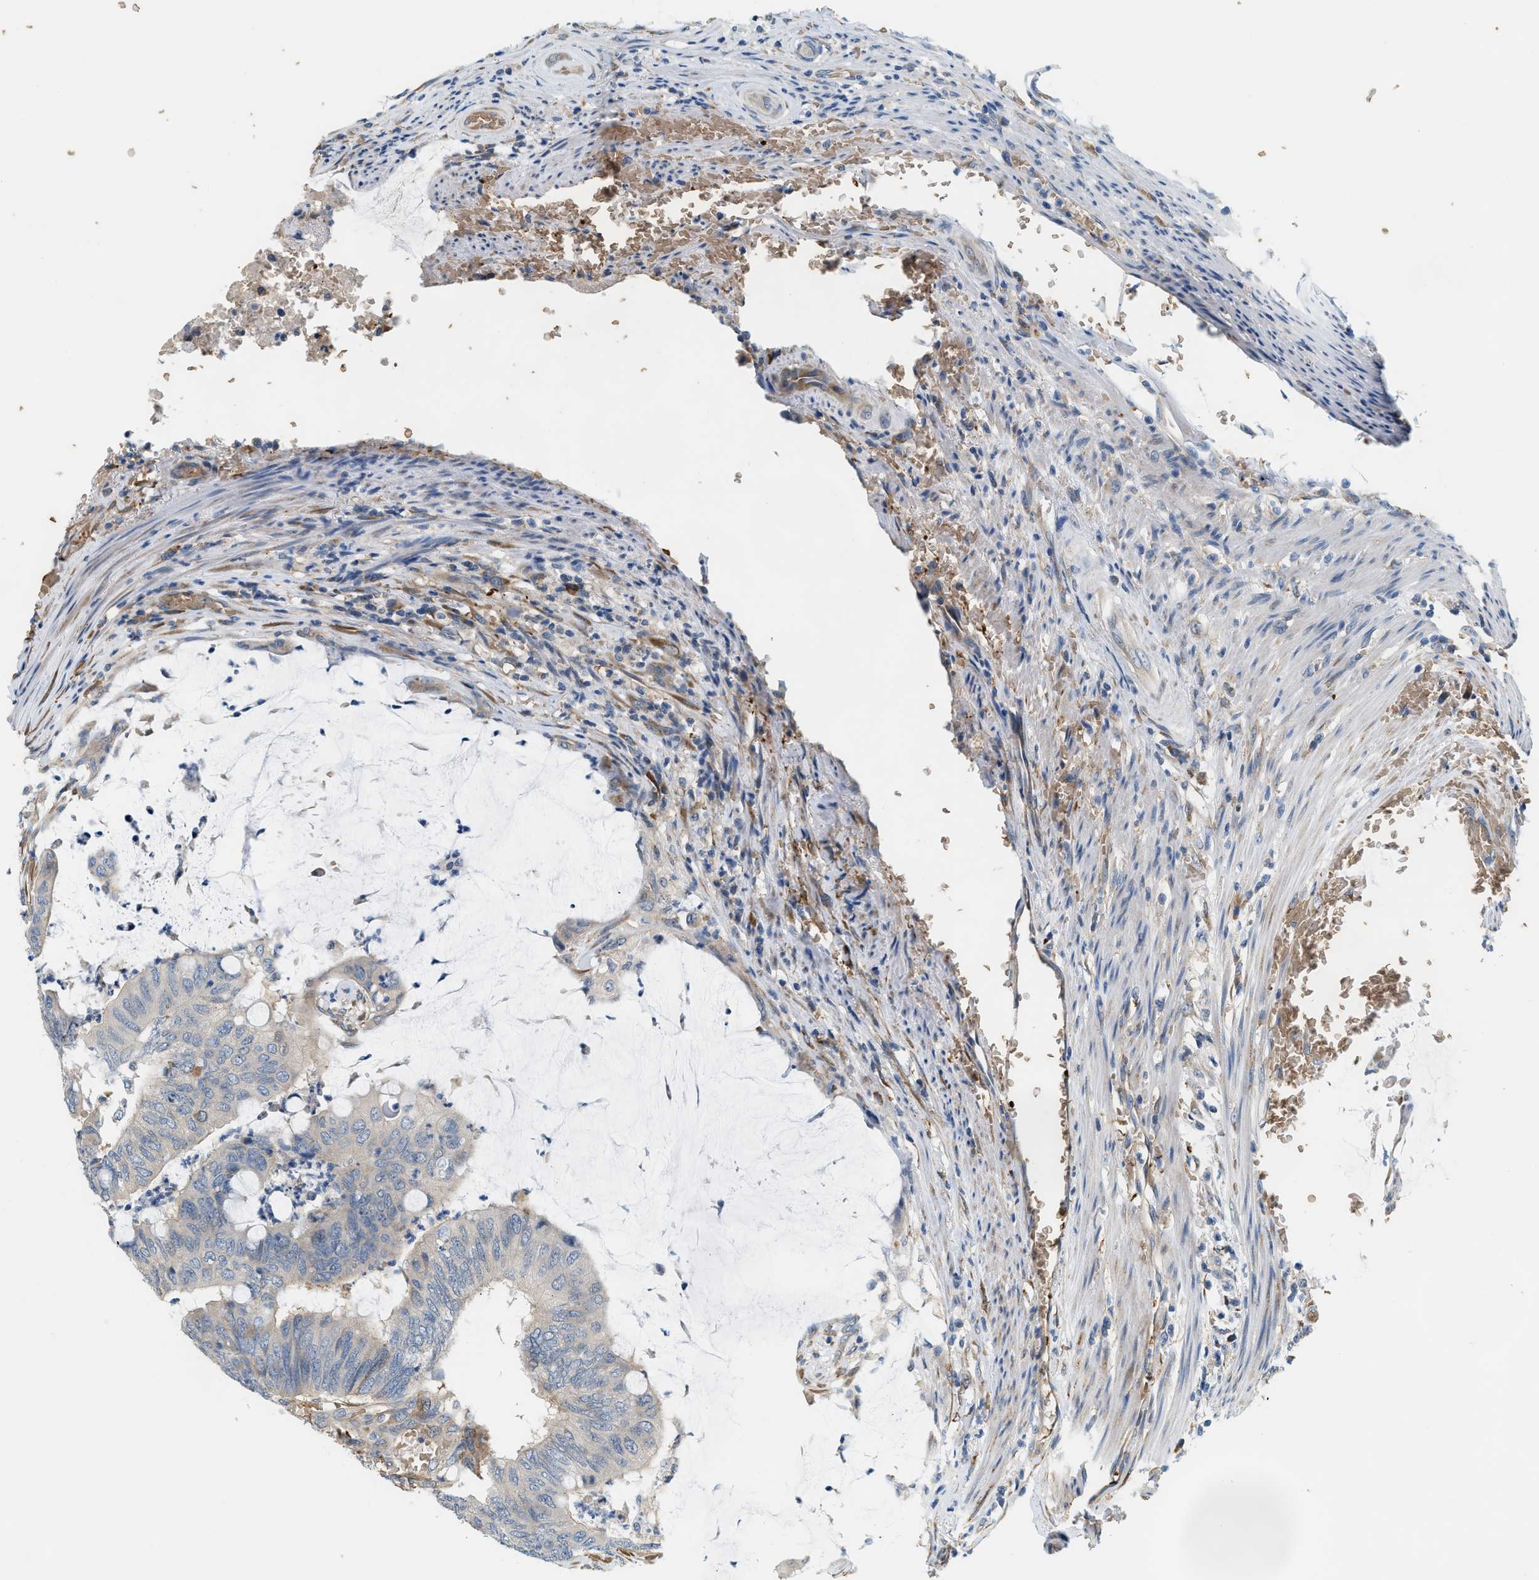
{"staining": {"intensity": "negative", "quantity": "none", "location": "none"}, "tissue": "colorectal cancer", "cell_type": "Tumor cells", "image_type": "cancer", "snomed": [{"axis": "morphology", "description": "Normal tissue, NOS"}, {"axis": "morphology", "description": "Adenocarcinoma, NOS"}, {"axis": "topography", "description": "Rectum"}], "caption": "This is an IHC image of human adenocarcinoma (colorectal). There is no expression in tumor cells.", "gene": "CYTH2", "patient": {"sex": "male", "age": 92}}